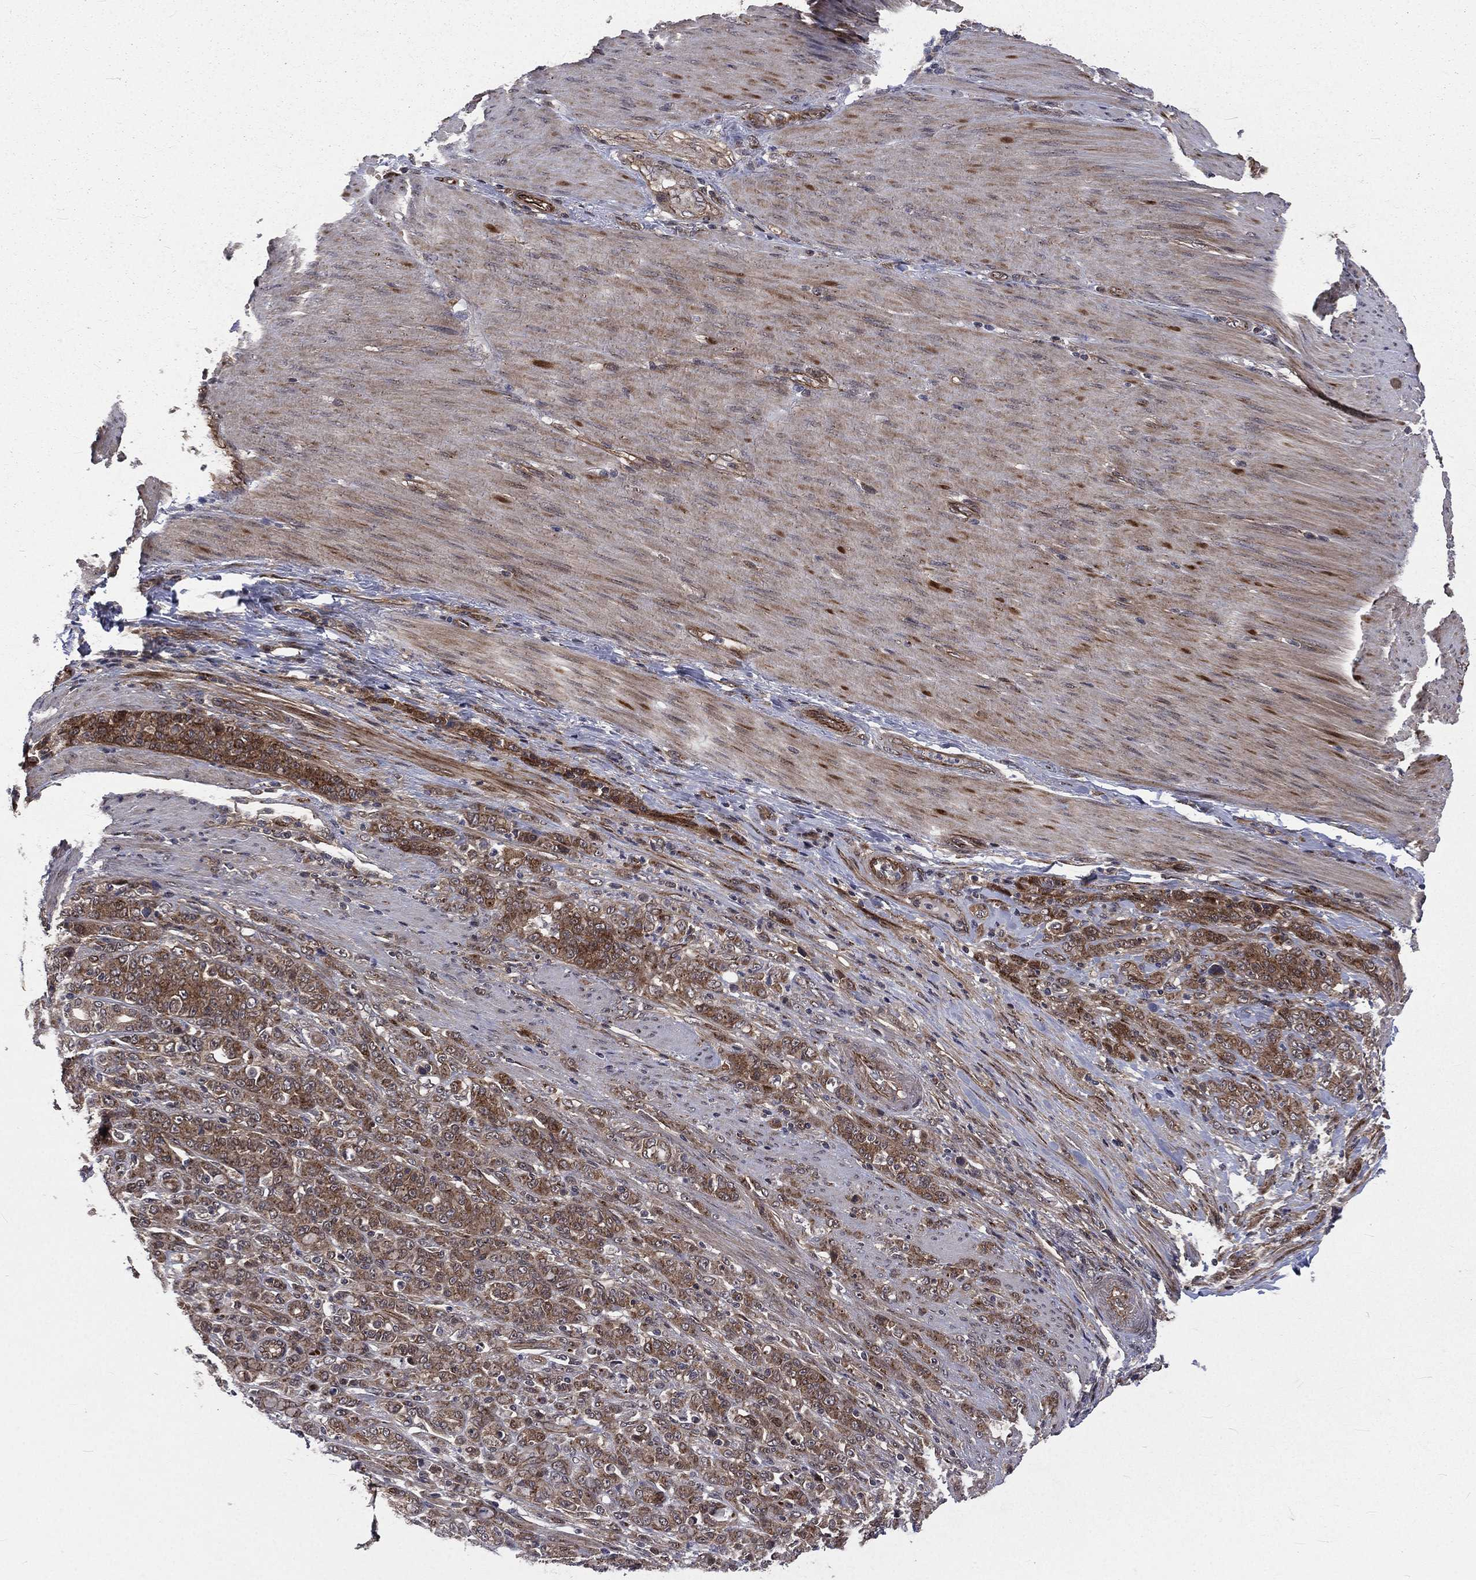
{"staining": {"intensity": "weak", "quantity": ">75%", "location": "cytoplasmic/membranous"}, "tissue": "stomach cancer", "cell_type": "Tumor cells", "image_type": "cancer", "snomed": [{"axis": "morphology", "description": "Normal tissue, NOS"}, {"axis": "morphology", "description": "Adenocarcinoma, NOS"}, {"axis": "topography", "description": "Stomach"}], "caption": "A photomicrograph of human stomach adenocarcinoma stained for a protein displays weak cytoplasmic/membranous brown staining in tumor cells. Using DAB (brown) and hematoxylin (blue) stains, captured at high magnification using brightfield microscopy.", "gene": "ARL3", "patient": {"sex": "female", "age": 79}}